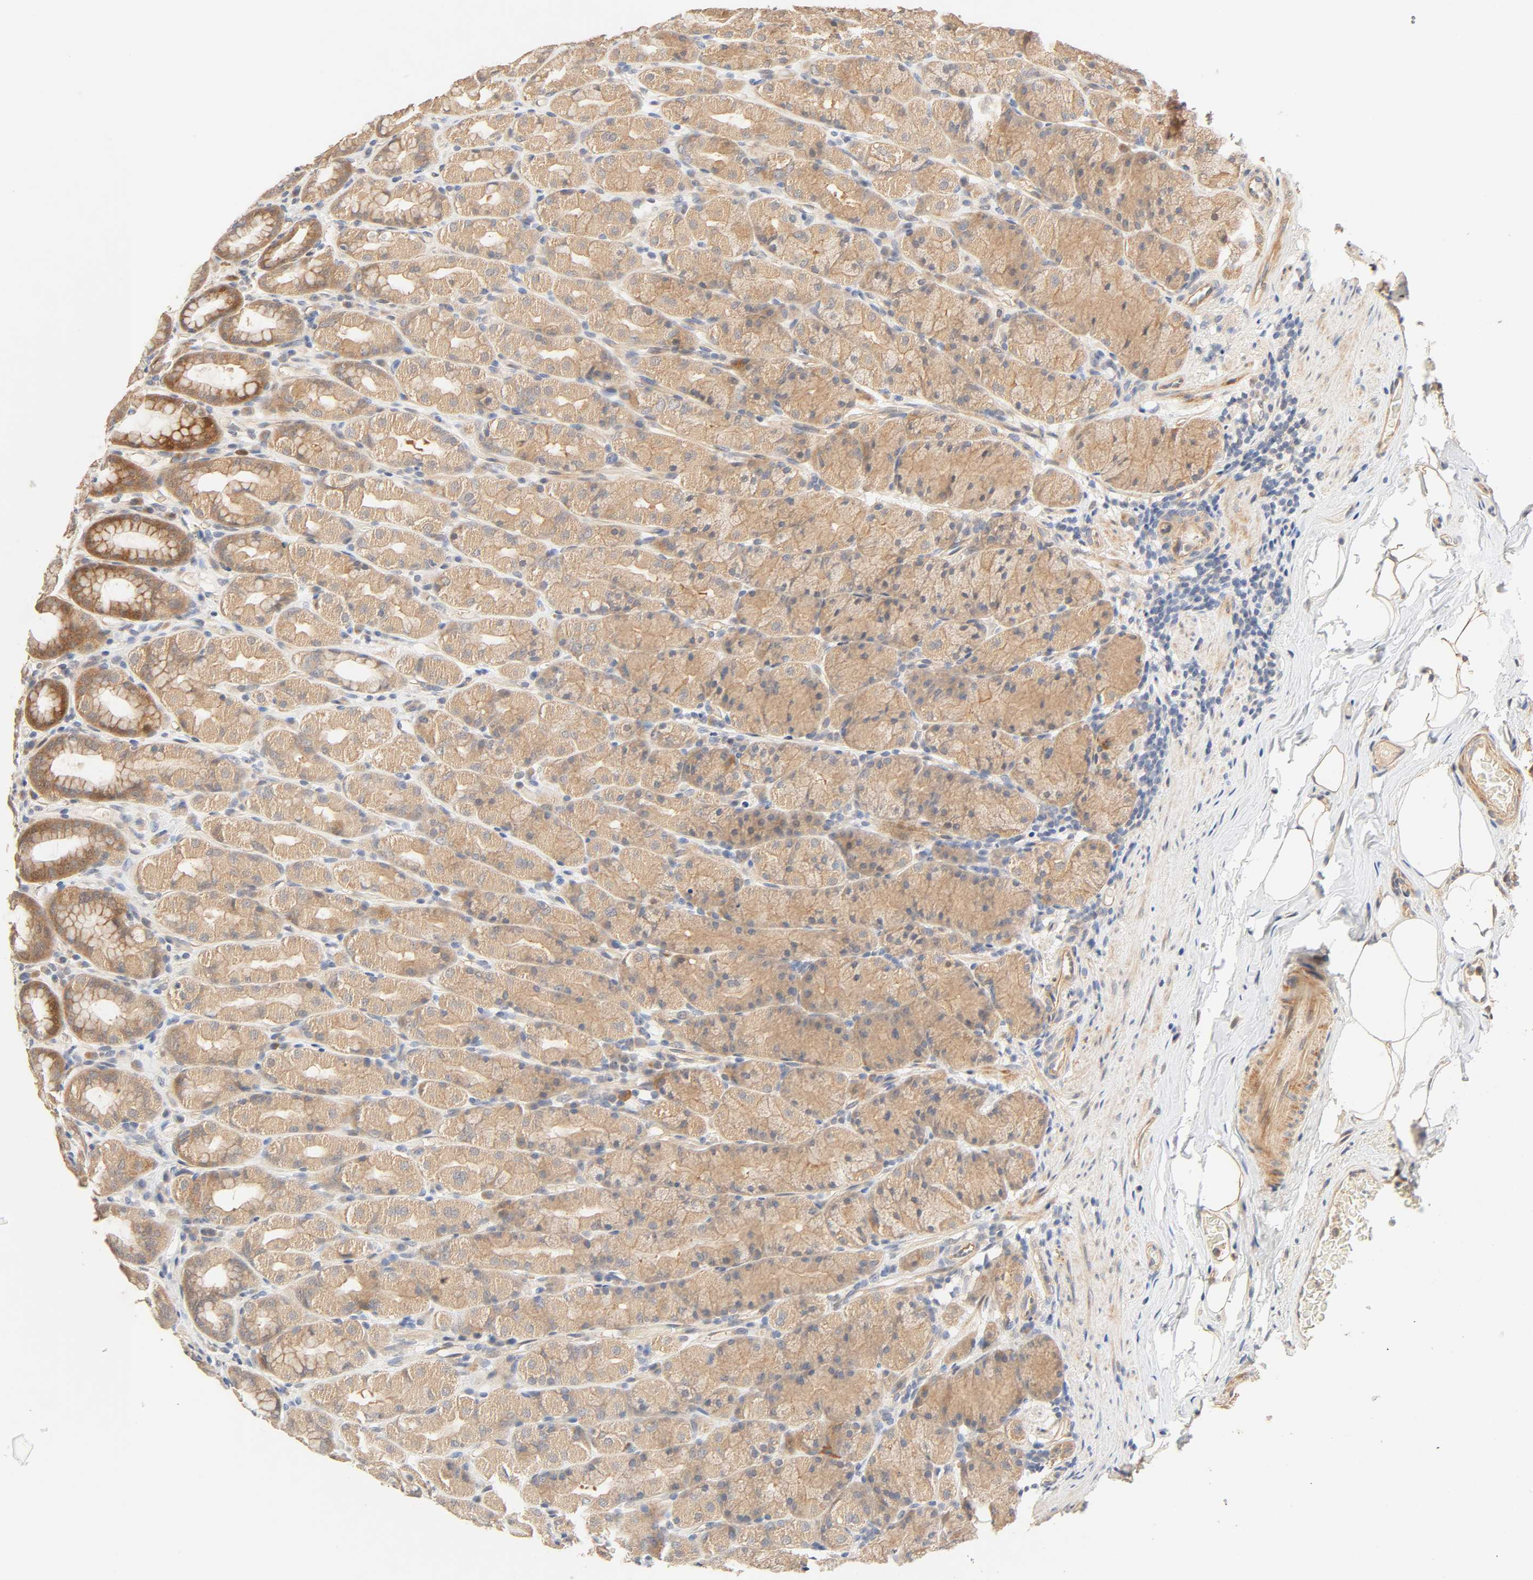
{"staining": {"intensity": "moderate", "quantity": ">75%", "location": "cytoplasmic/membranous"}, "tissue": "stomach", "cell_type": "Glandular cells", "image_type": "normal", "snomed": [{"axis": "morphology", "description": "Normal tissue, NOS"}, {"axis": "topography", "description": "Stomach, upper"}], "caption": "Glandular cells display medium levels of moderate cytoplasmic/membranous staining in about >75% of cells in benign human stomach.", "gene": "CACNA1G", "patient": {"sex": "male", "age": 68}}